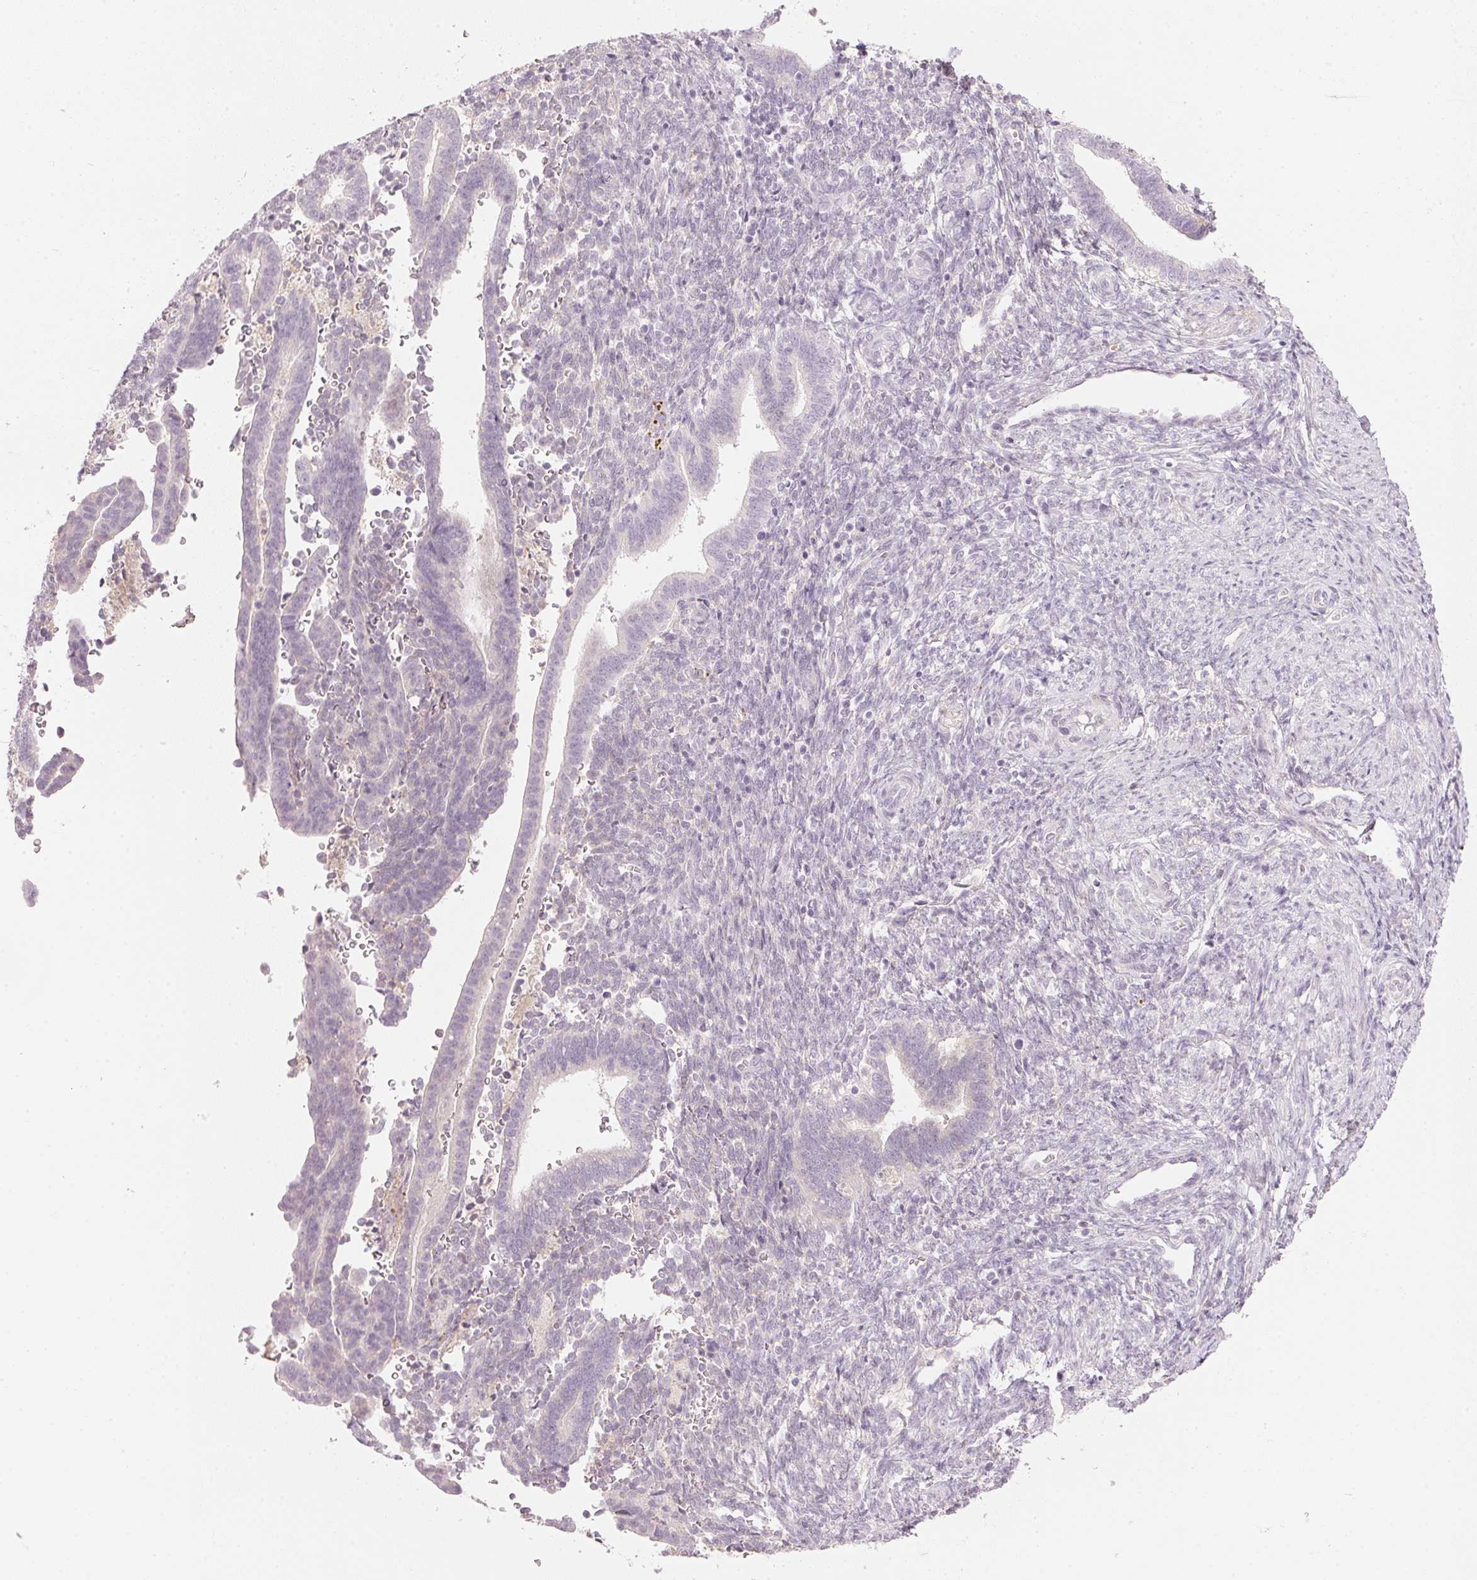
{"staining": {"intensity": "negative", "quantity": "none", "location": "none"}, "tissue": "endometrium", "cell_type": "Cells in endometrial stroma", "image_type": "normal", "snomed": [{"axis": "morphology", "description": "Normal tissue, NOS"}, {"axis": "topography", "description": "Endometrium"}], "caption": "Protein analysis of normal endometrium displays no significant positivity in cells in endometrial stroma.", "gene": "RMDN2", "patient": {"sex": "female", "age": 34}}